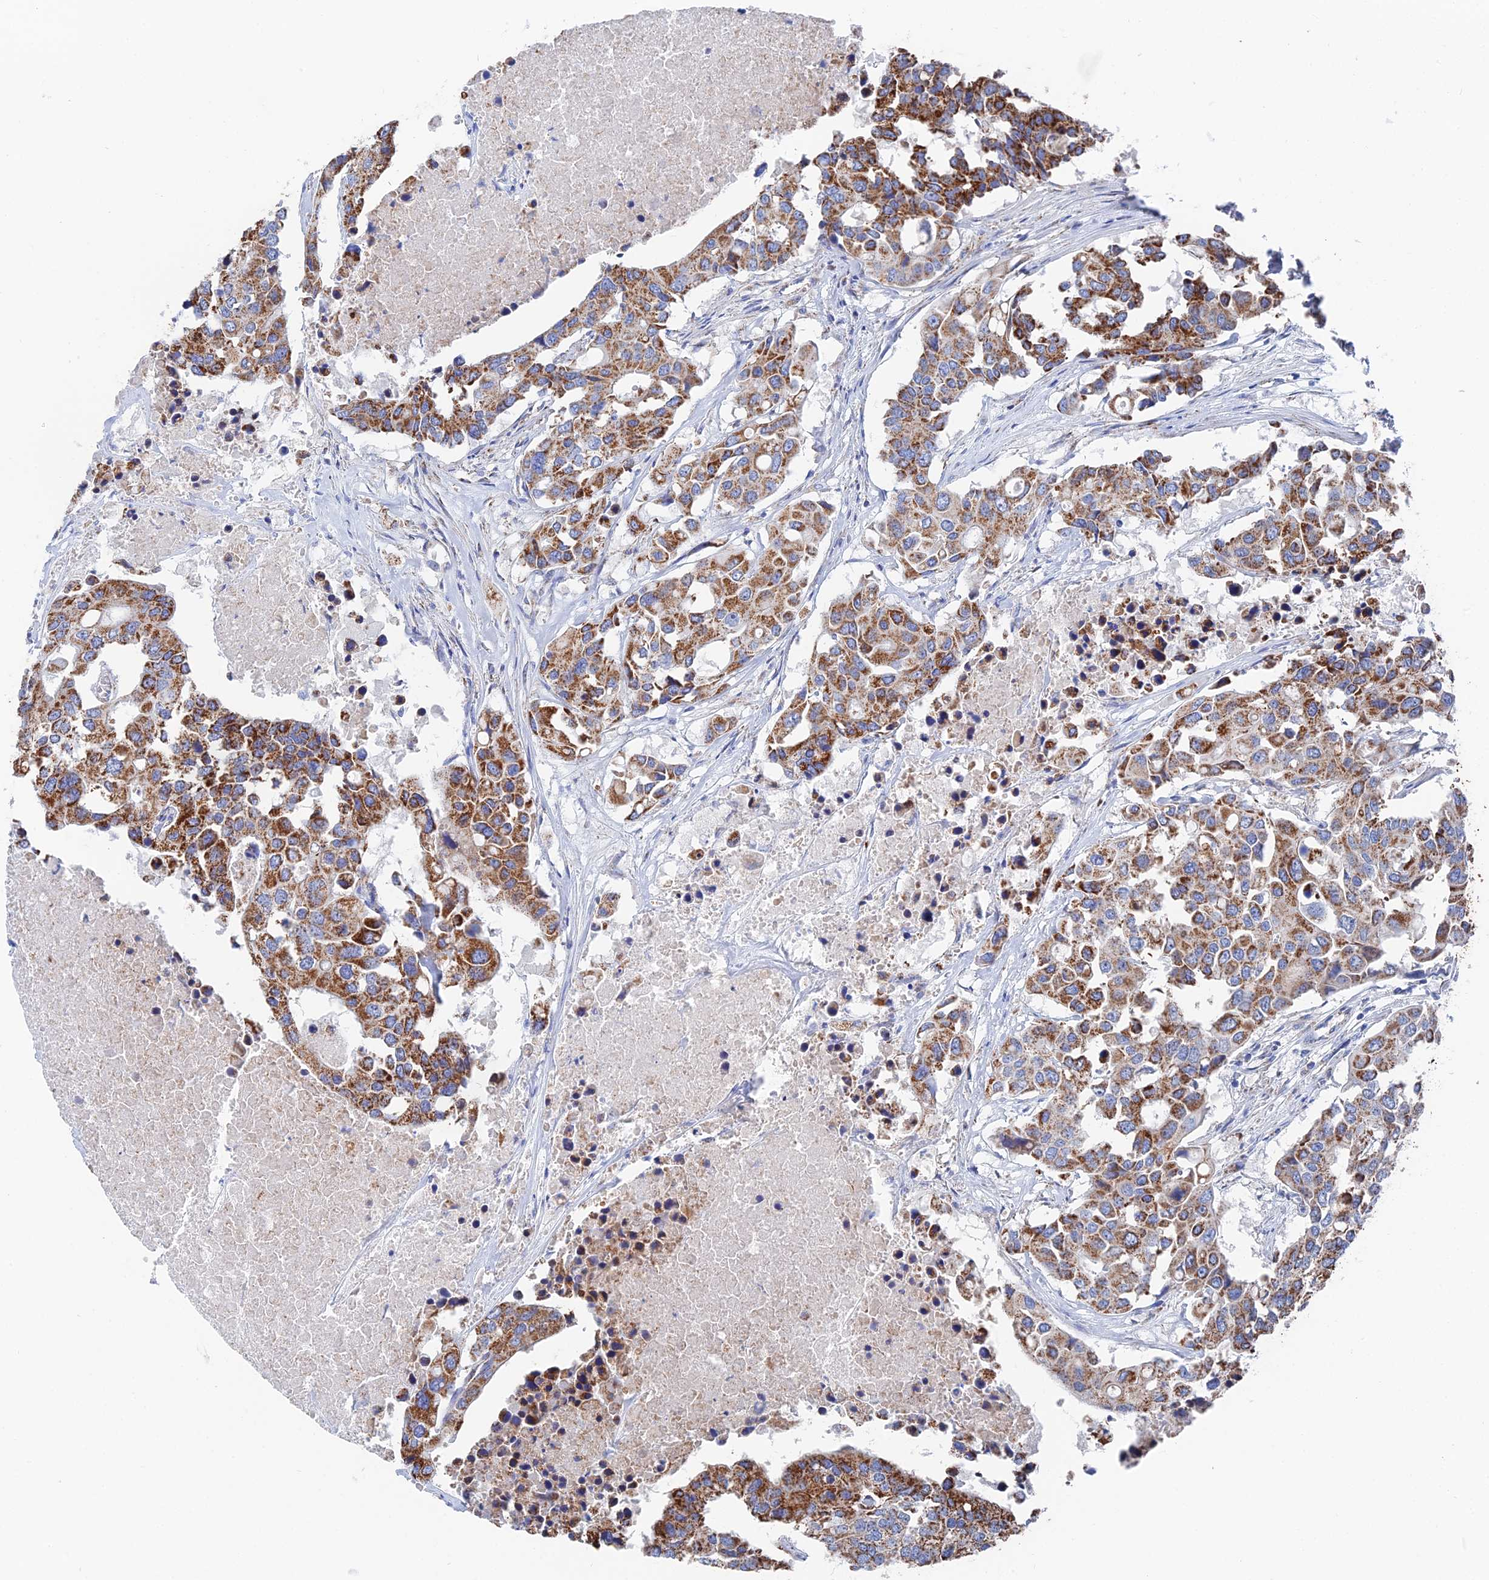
{"staining": {"intensity": "moderate", "quantity": ">75%", "location": "cytoplasmic/membranous"}, "tissue": "colorectal cancer", "cell_type": "Tumor cells", "image_type": "cancer", "snomed": [{"axis": "morphology", "description": "Adenocarcinoma, NOS"}, {"axis": "topography", "description": "Colon"}], "caption": "Immunohistochemistry of human colorectal adenocarcinoma exhibits medium levels of moderate cytoplasmic/membranous expression in about >75% of tumor cells.", "gene": "IFT80", "patient": {"sex": "male", "age": 77}}